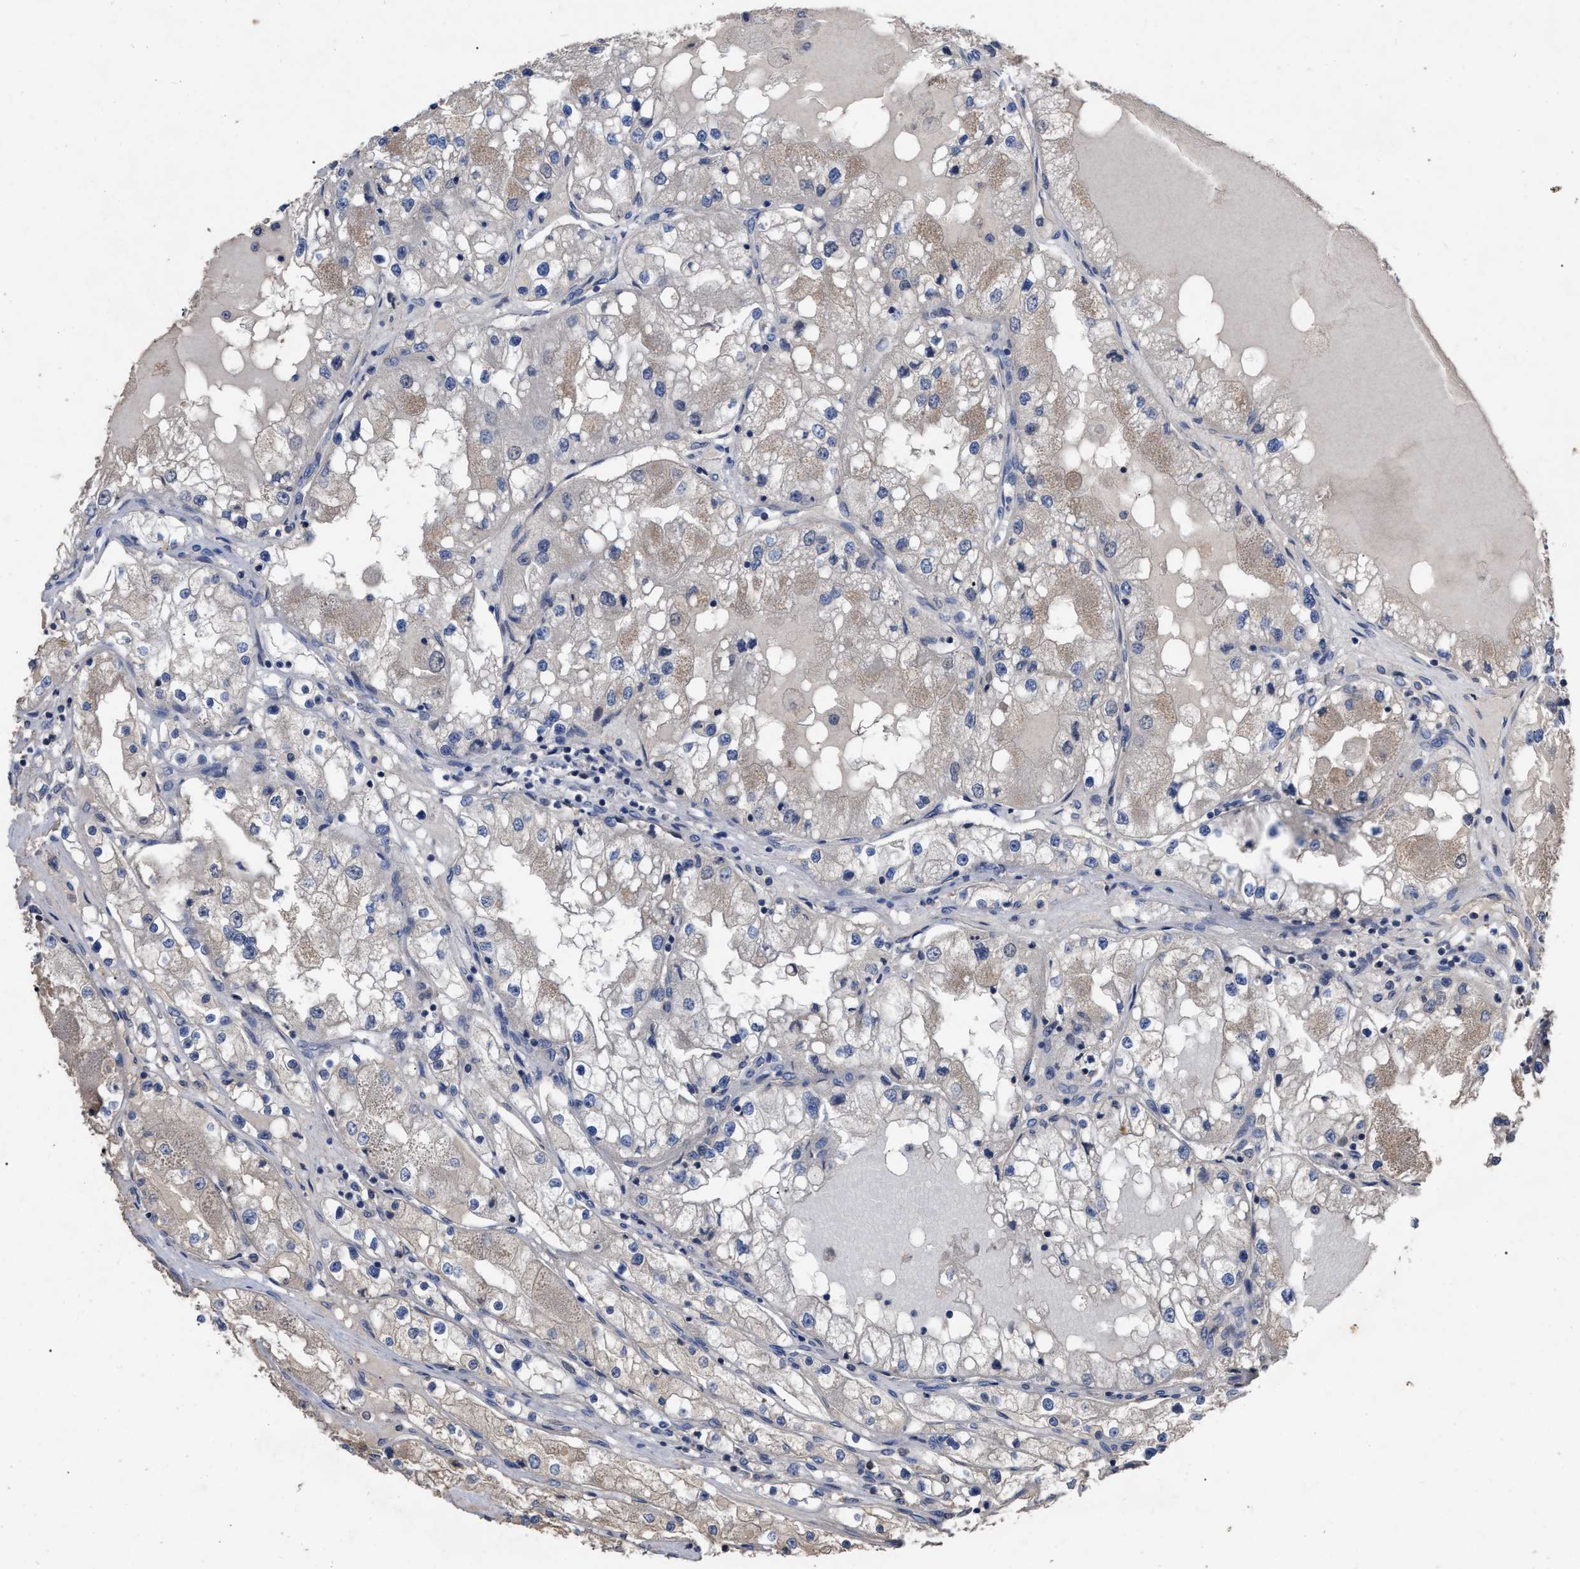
{"staining": {"intensity": "weak", "quantity": ">75%", "location": "cytoplasmic/membranous"}, "tissue": "renal cancer", "cell_type": "Tumor cells", "image_type": "cancer", "snomed": [{"axis": "morphology", "description": "Adenocarcinoma, NOS"}, {"axis": "topography", "description": "Kidney"}], "caption": "Protein expression by immunohistochemistry (IHC) shows weak cytoplasmic/membranous expression in about >75% of tumor cells in renal cancer (adenocarcinoma).", "gene": "BTN2A1", "patient": {"sex": "male", "age": 68}}